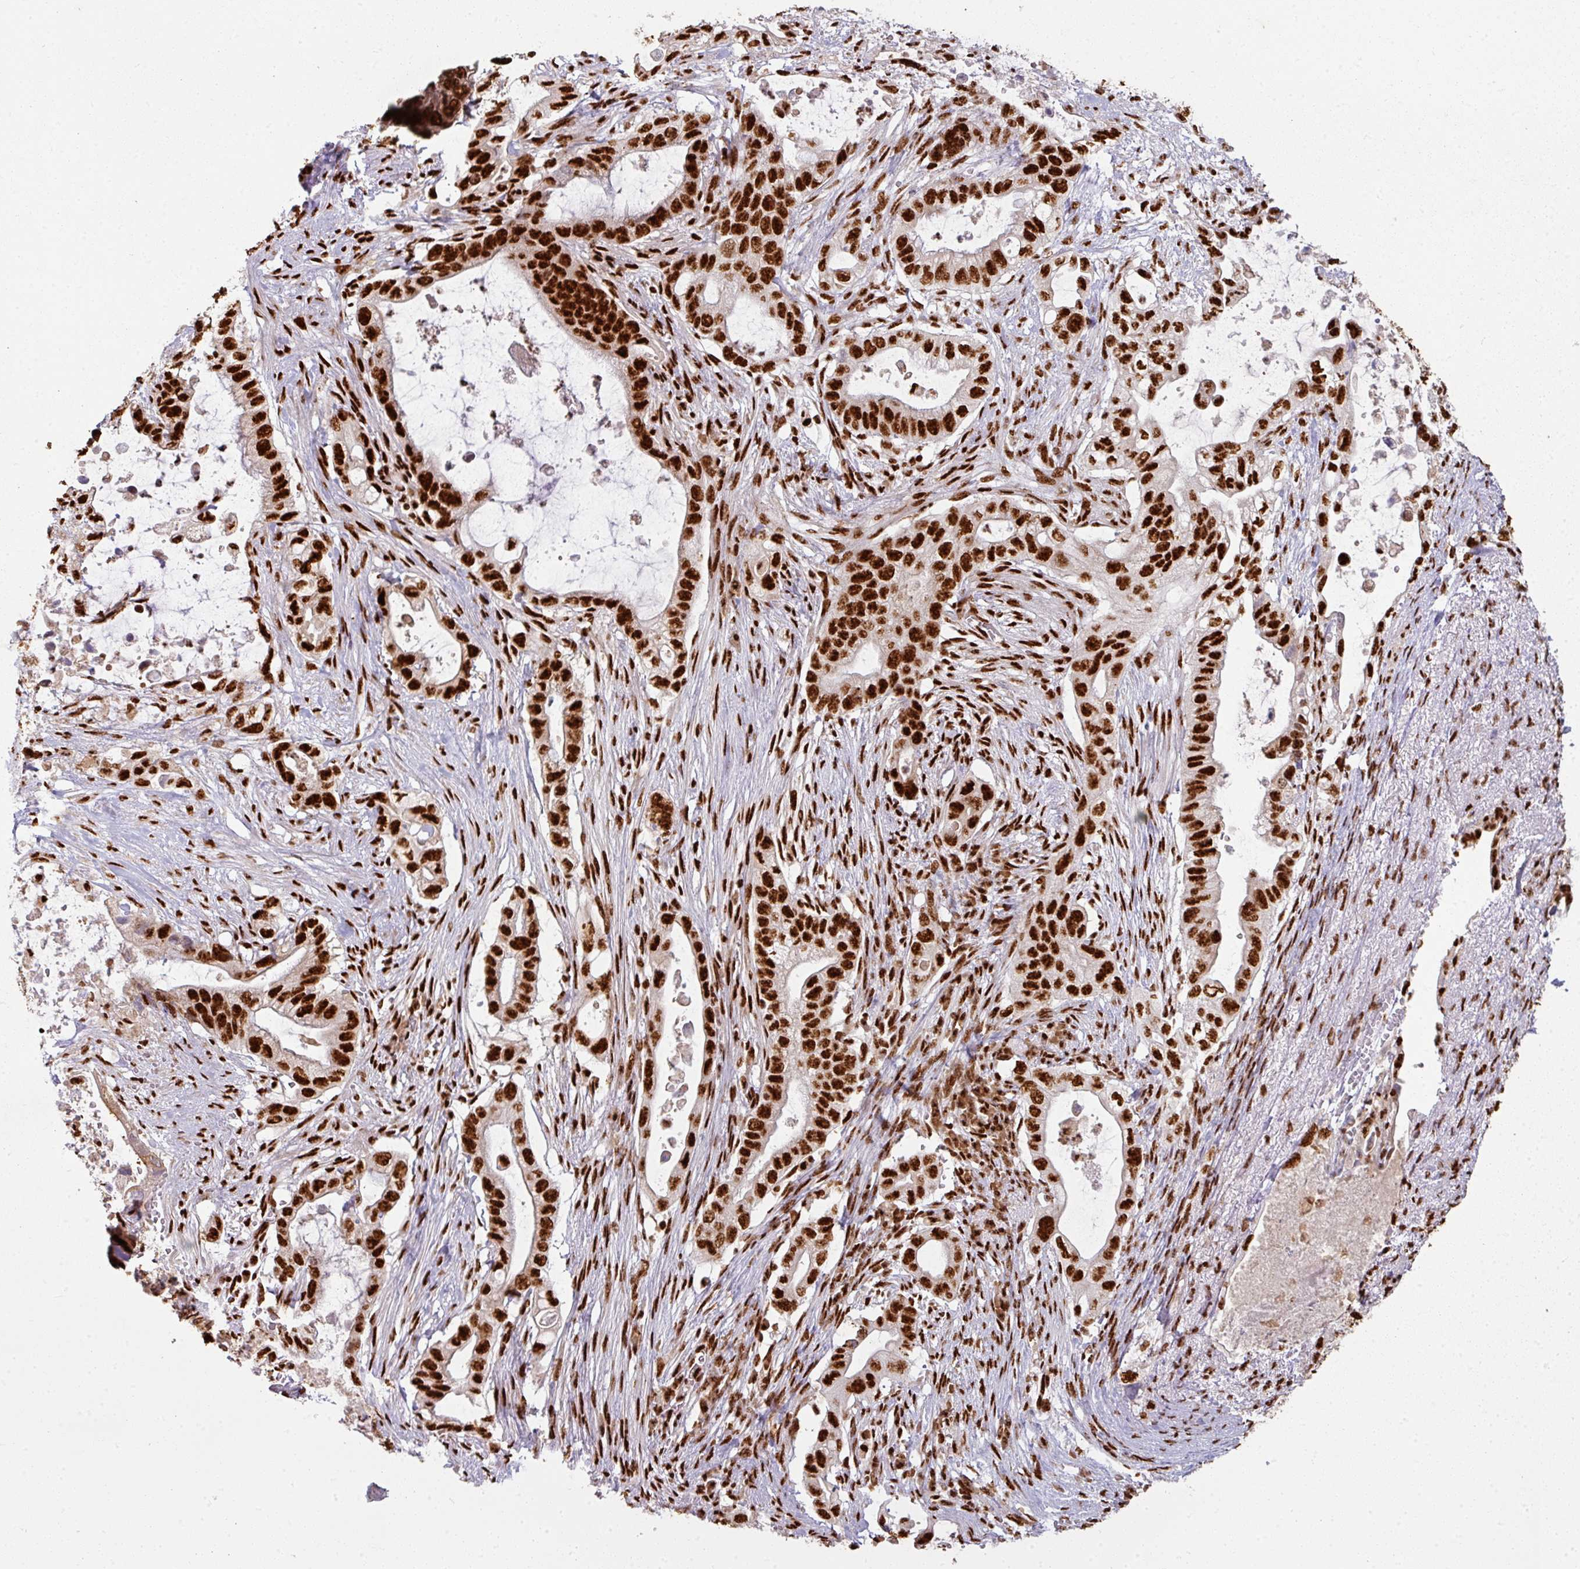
{"staining": {"intensity": "strong", "quantity": ">75%", "location": "nuclear"}, "tissue": "pancreatic cancer", "cell_type": "Tumor cells", "image_type": "cancer", "snomed": [{"axis": "morphology", "description": "Adenocarcinoma, NOS"}, {"axis": "topography", "description": "Pancreas"}], "caption": "The histopathology image exhibits staining of pancreatic cancer (adenocarcinoma), revealing strong nuclear protein staining (brown color) within tumor cells. (brown staining indicates protein expression, while blue staining denotes nuclei).", "gene": "SIK3", "patient": {"sex": "female", "age": 72}}